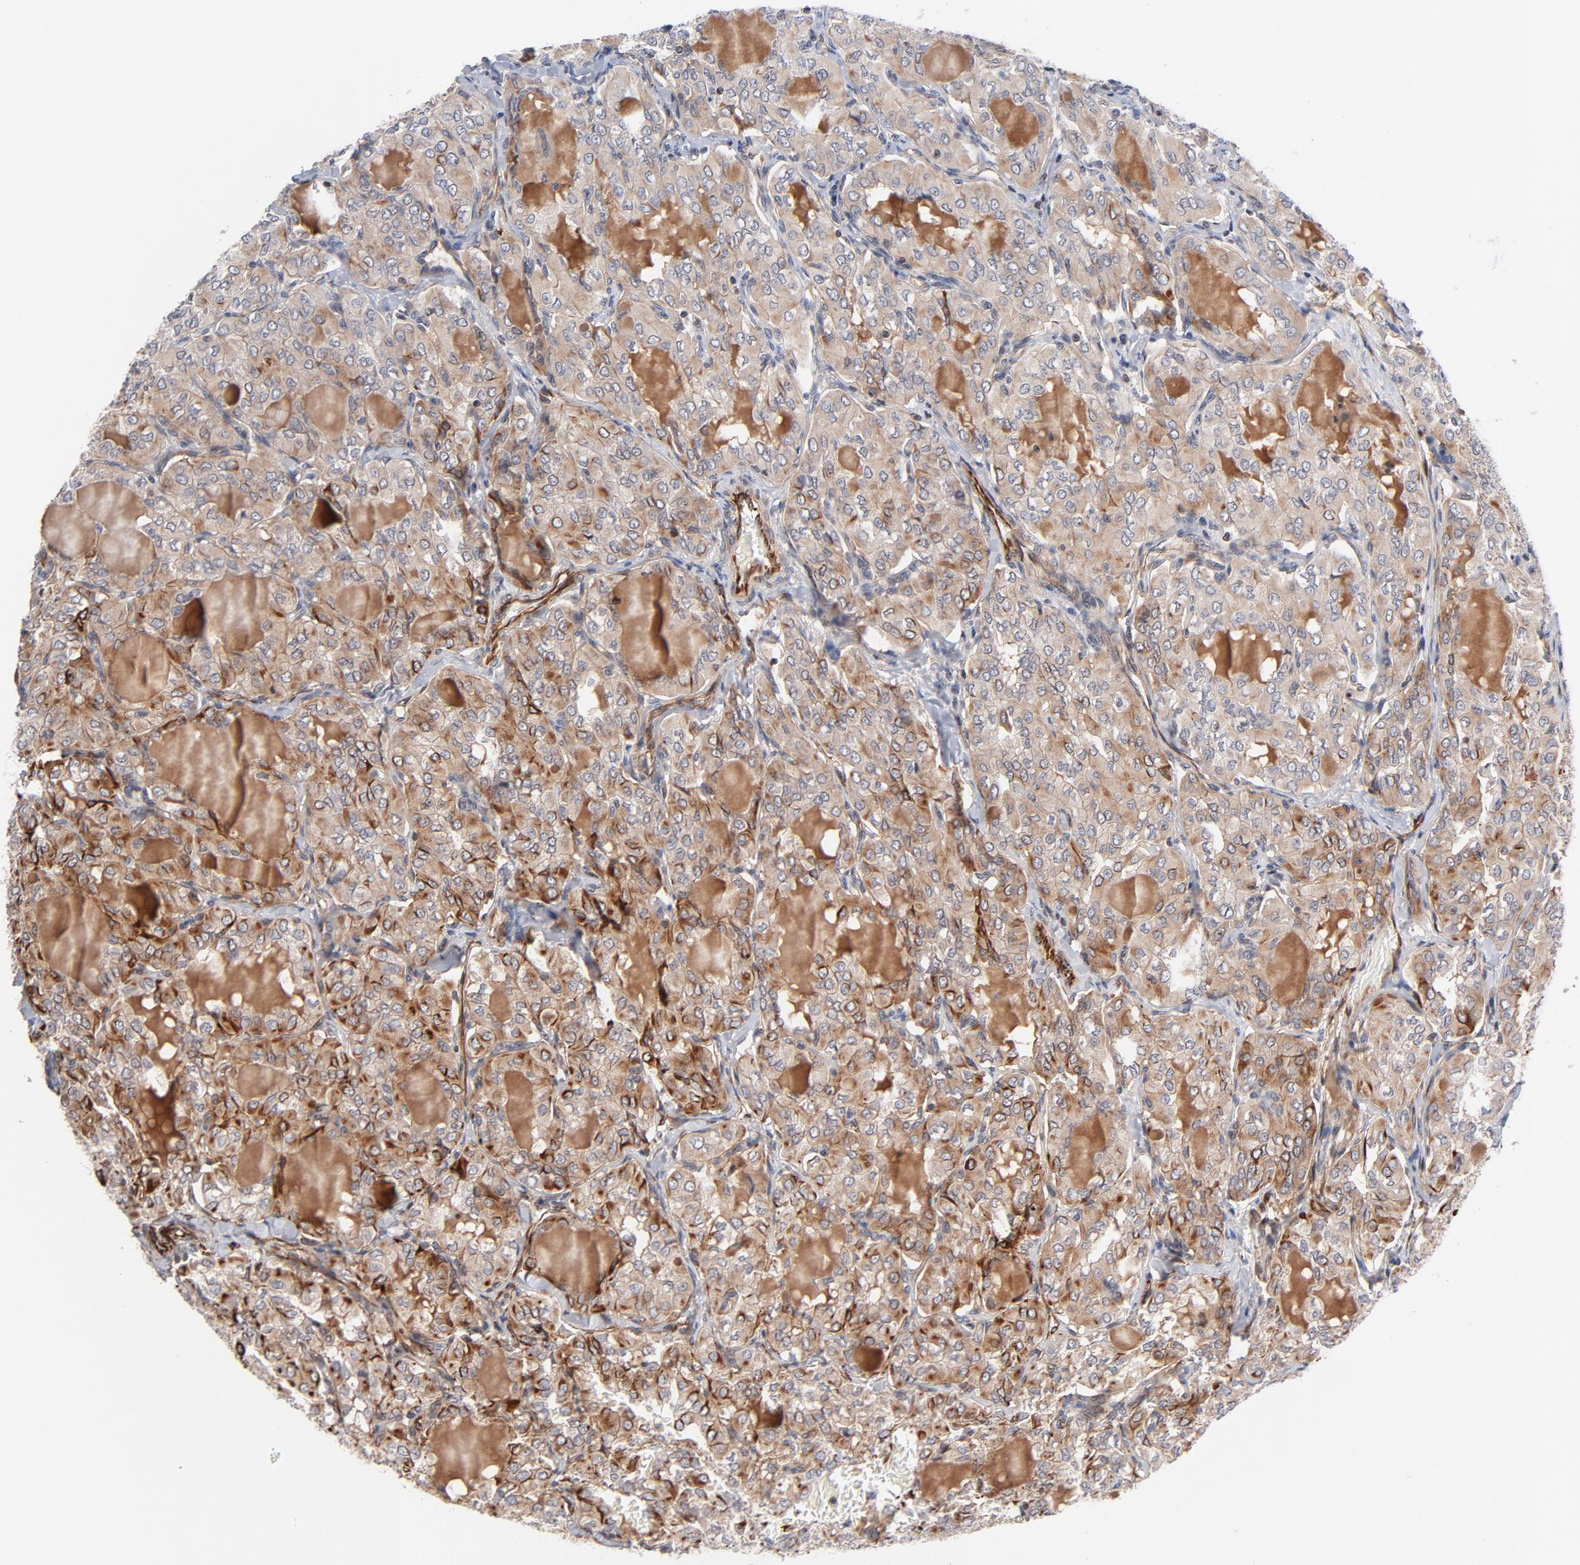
{"staining": {"intensity": "moderate", "quantity": ">75%", "location": "cytoplasmic/membranous"}, "tissue": "thyroid cancer", "cell_type": "Tumor cells", "image_type": "cancer", "snomed": [{"axis": "morphology", "description": "Papillary adenocarcinoma, NOS"}, {"axis": "topography", "description": "Thyroid gland"}], "caption": "Moderate cytoplasmic/membranous expression for a protein is identified in about >75% of tumor cells of thyroid cancer using immunohistochemistry (IHC).", "gene": "DNAAF2", "patient": {"sex": "male", "age": 20}}